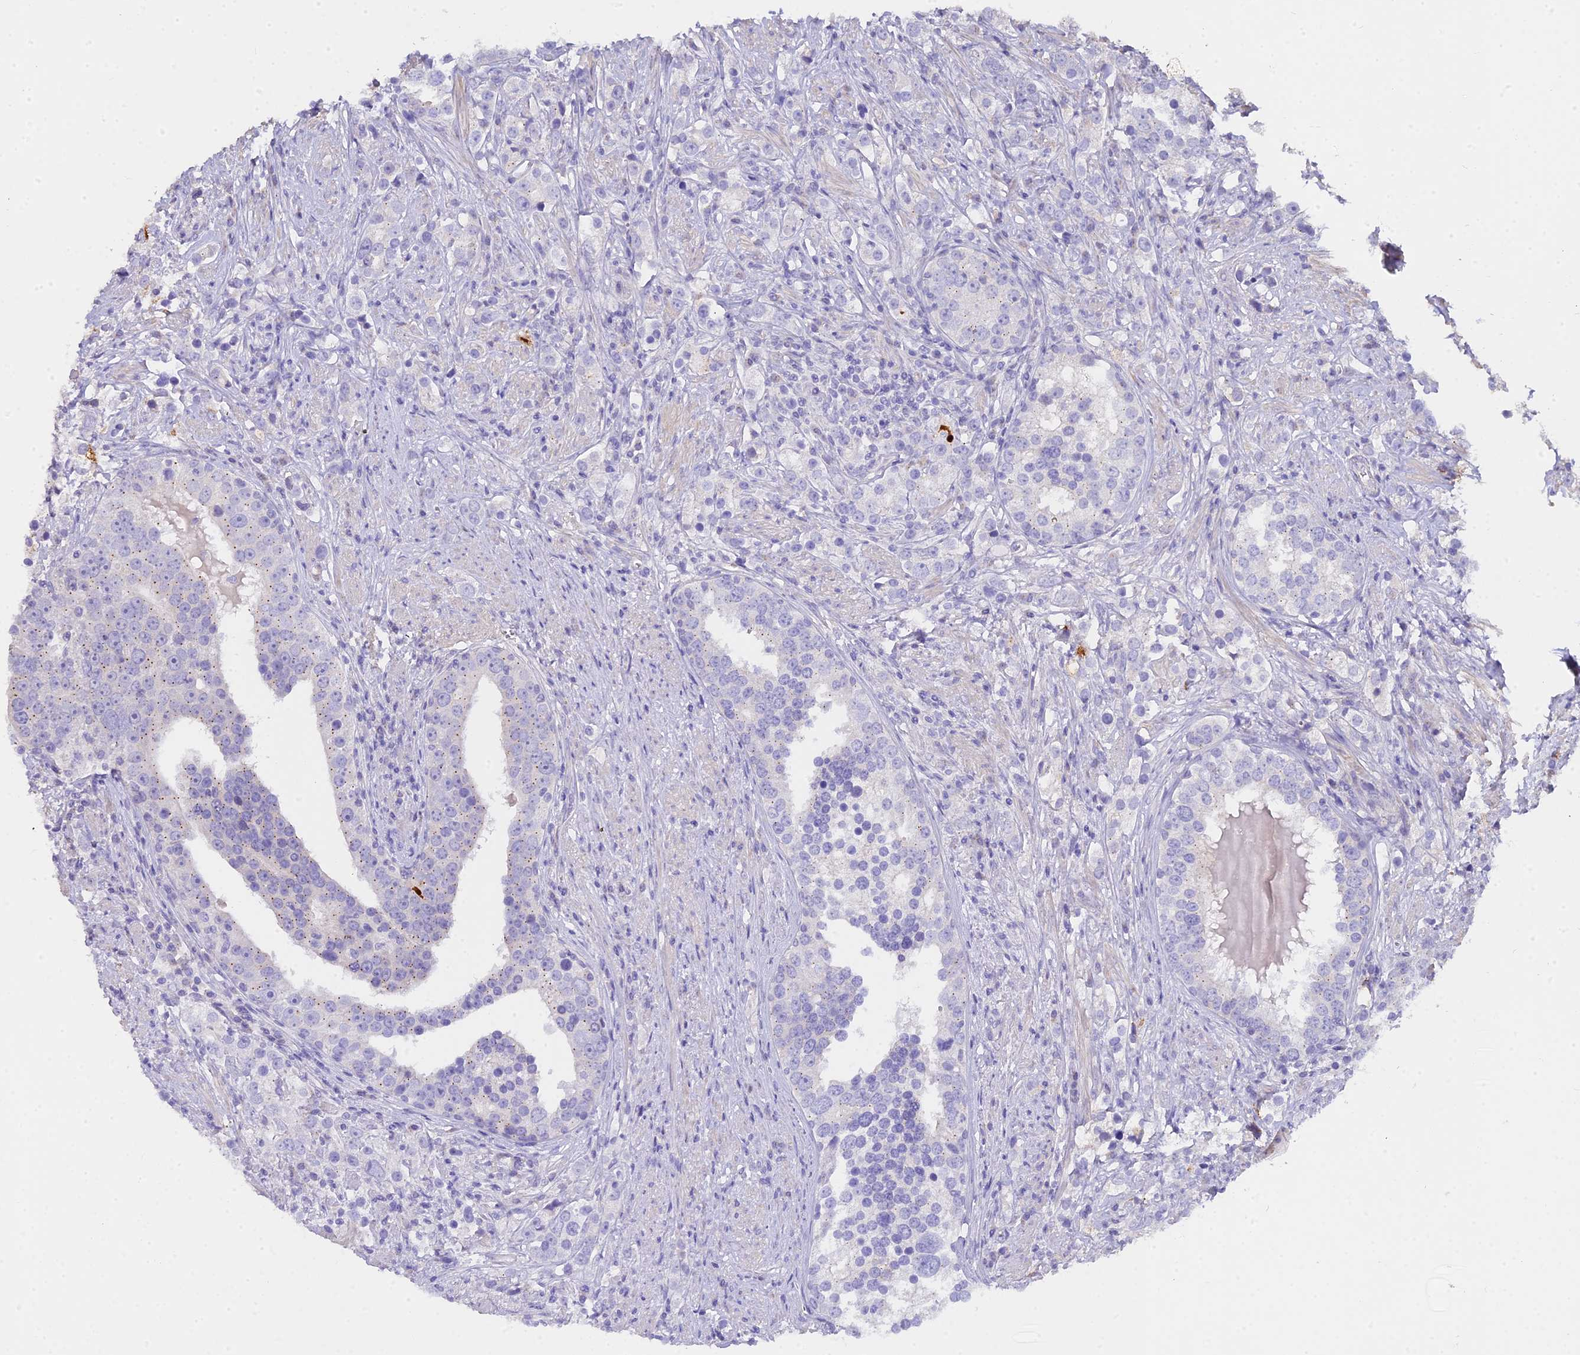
{"staining": {"intensity": "weak", "quantity": "25%-75%", "location": "cytoplasmic/membranous"}, "tissue": "prostate cancer", "cell_type": "Tumor cells", "image_type": "cancer", "snomed": [{"axis": "morphology", "description": "Adenocarcinoma, High grade"}, {"axis": "topography", "description": "Prostate"}], "caption": "Prostate cancer stained with a brown dye displays weak cytoplasmic/membranous positive expression in about 25%-75% of tumor cells.", "gene": "GLYAT", "patient": {"sex": "male", "age": 71}}